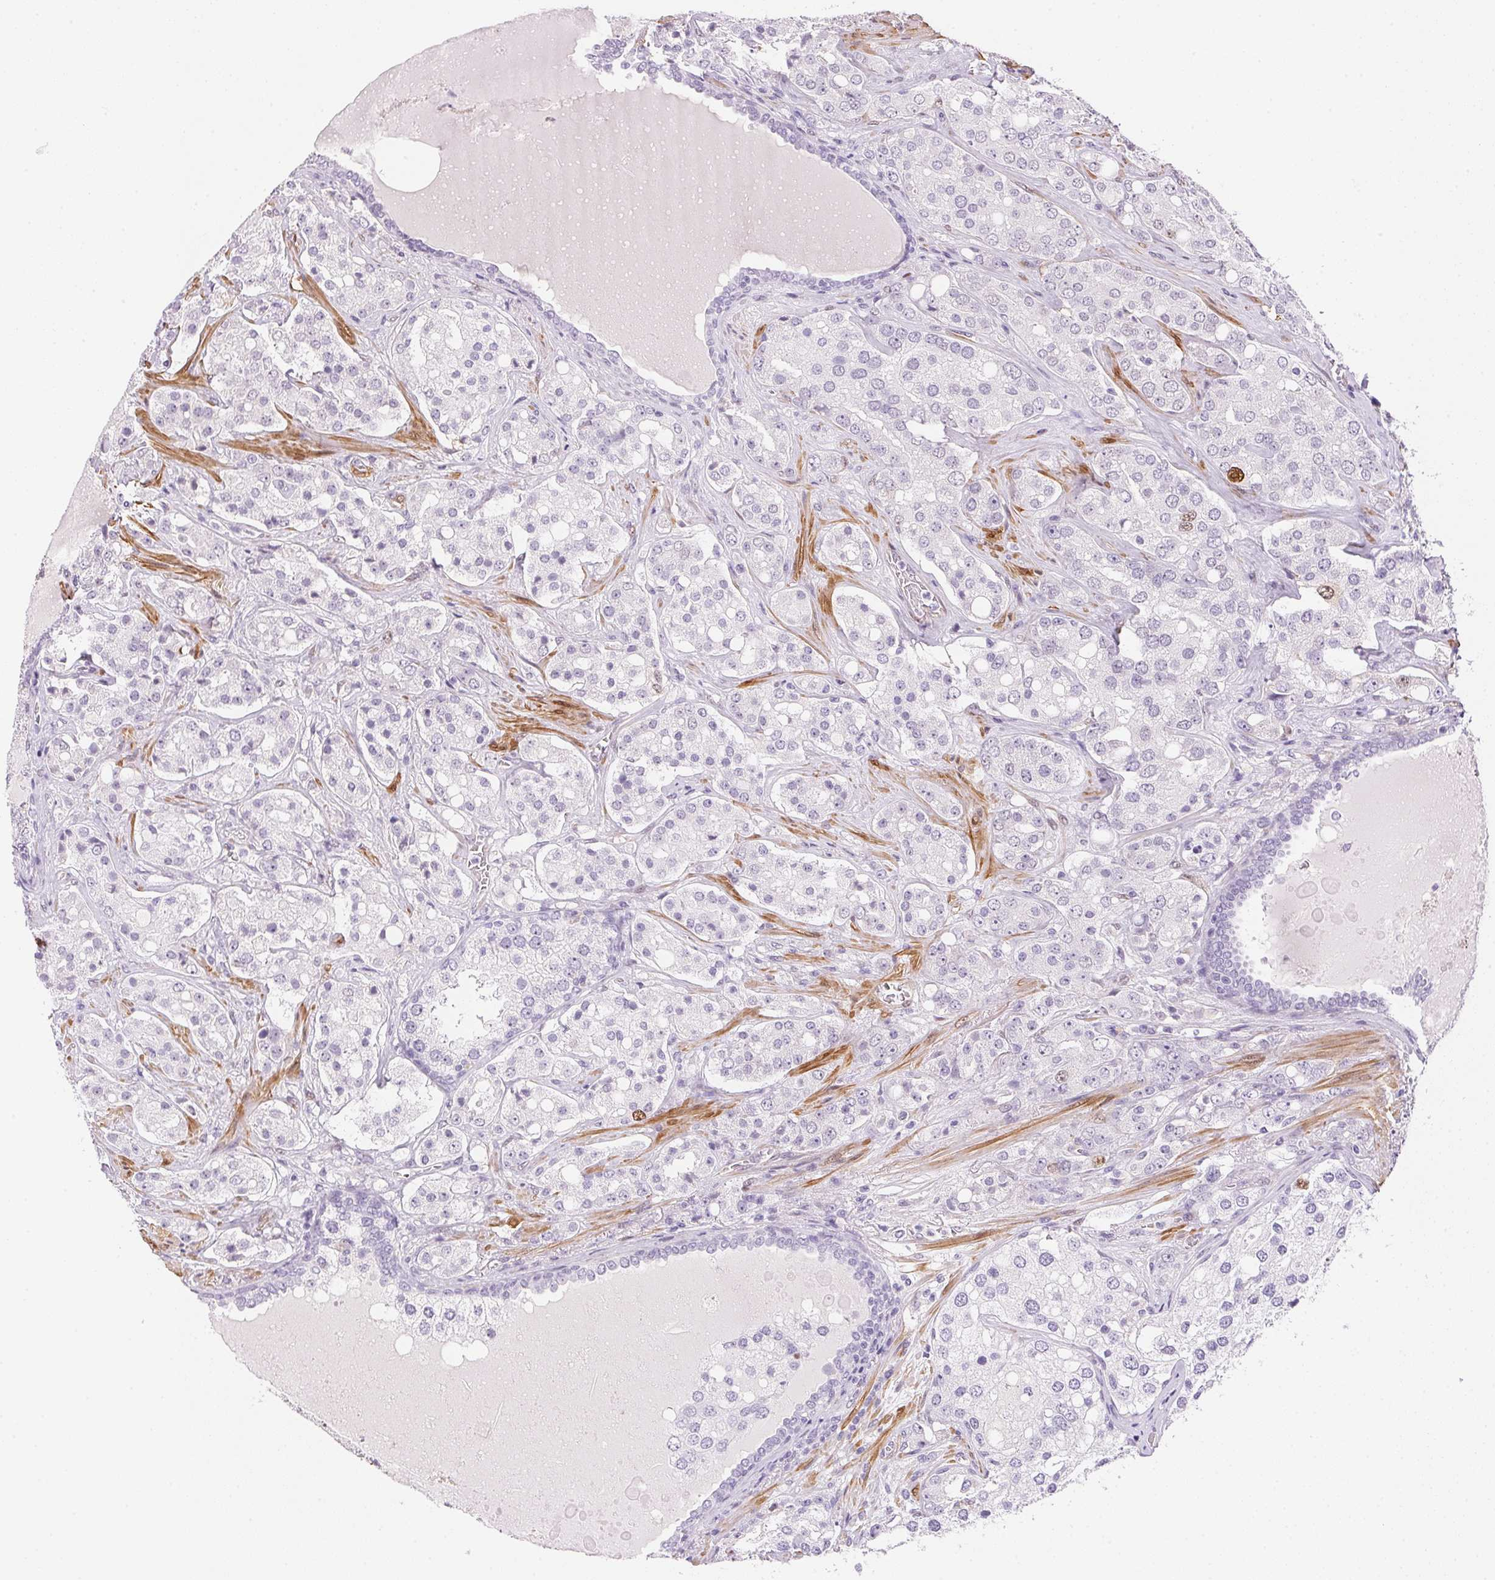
{"staining": {"intensity": "negative", "quantity": "none", "location": "none"}, "tissue": "prostate cancer", "cell_type": "Tumor cells", "image_type": "cancer", "snomed": [{"axis": "morphology", "description": "Adenocarcinoma, High grade"}, {"axis": "topography", "description": "Prostate"}], "caption": "Immunohistochemistry image of neoplastic tissue: human adenocarcinoma (high-grade) (prostate) stained with DAB (3,3'-diaminobenzidine) displays no significant protein staining in tumor cells.", "gene": "SMTN", "patient": {"sex": "male", "age": 67}}